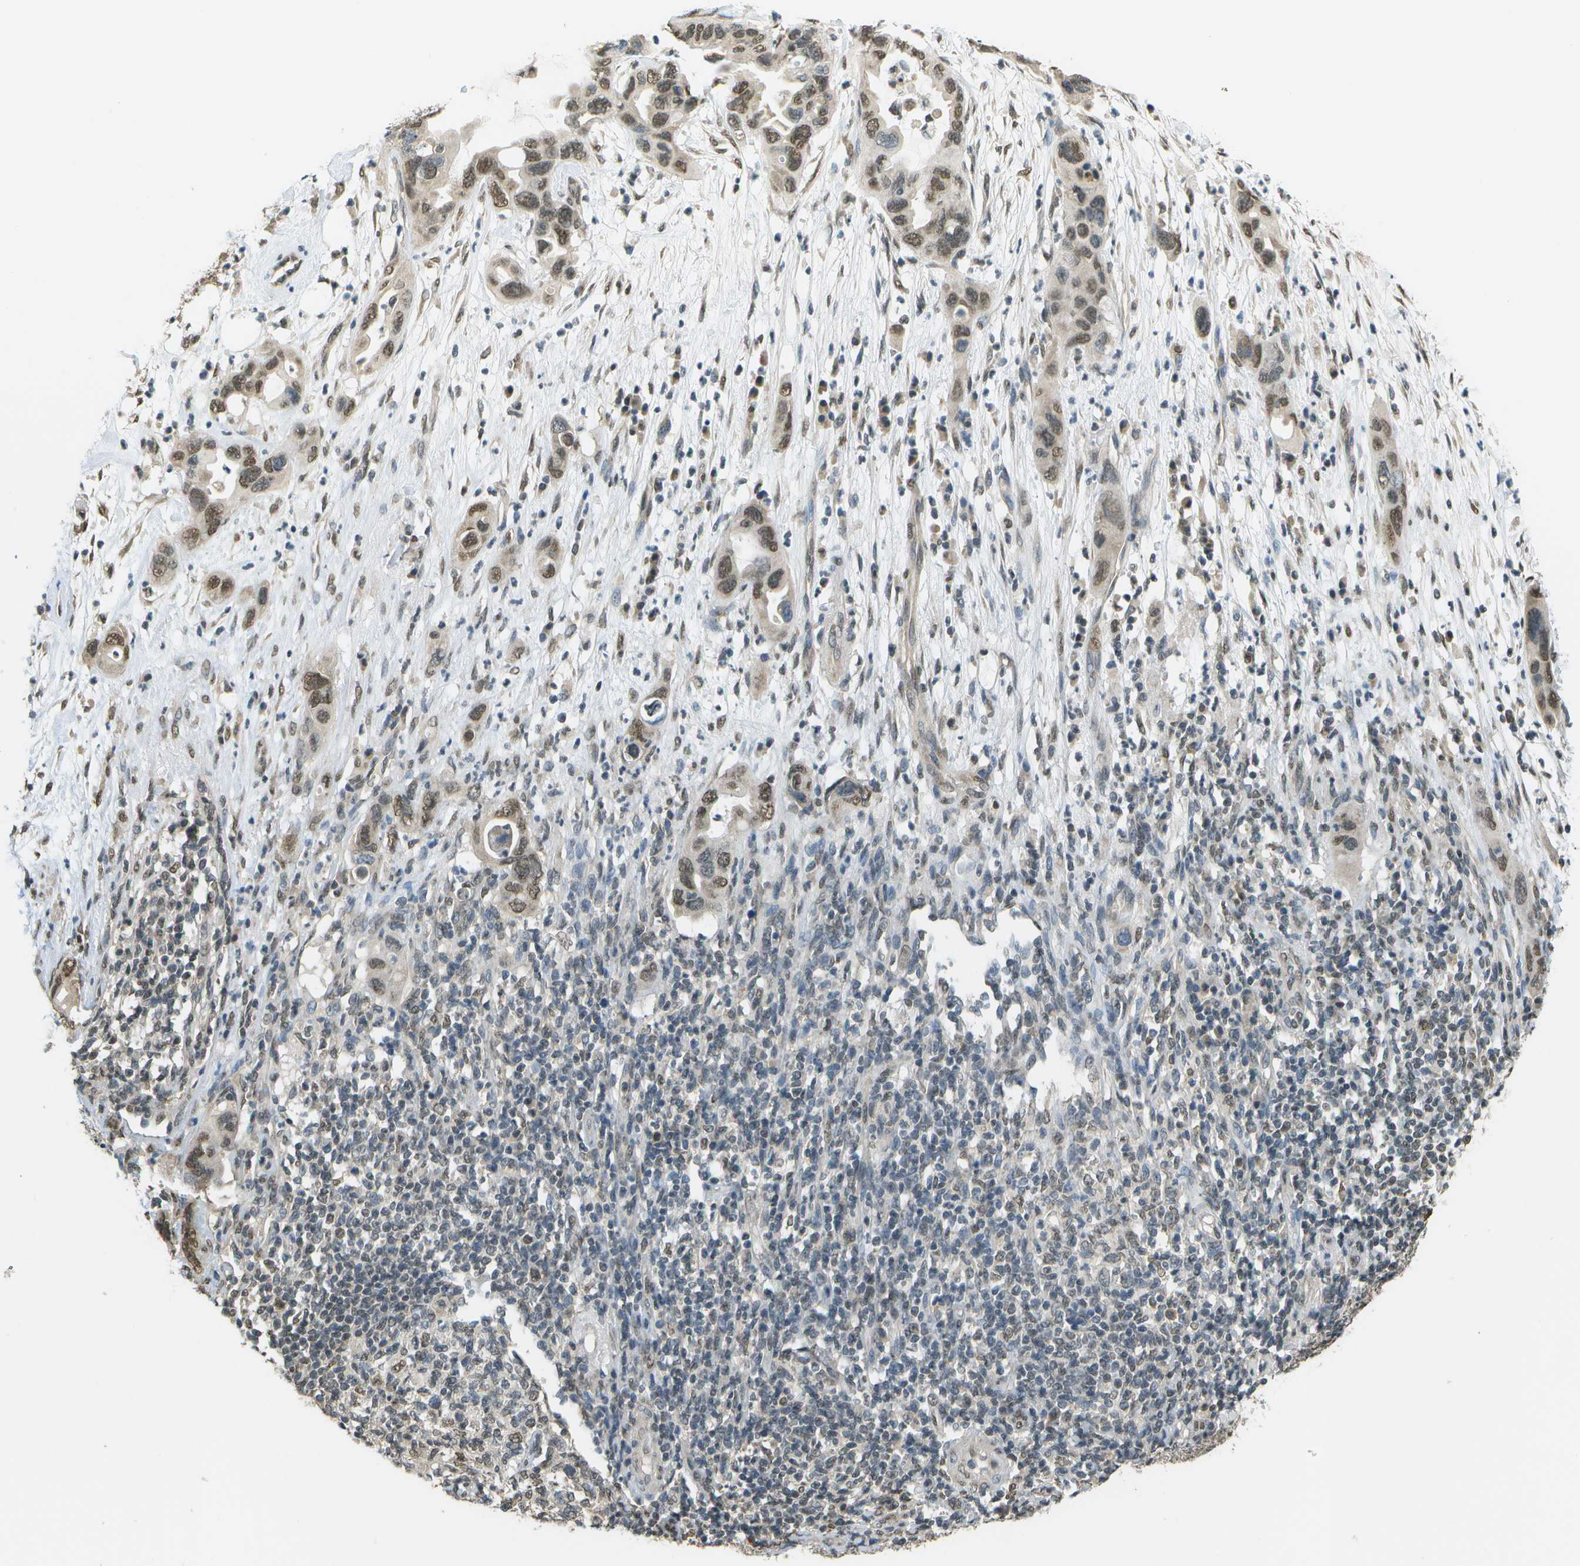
{"staining": {"intensity": "moderate", "quantity": ">75%", "location": "nuclear"}, "tissue": "pancreatic cancer", "cell_type": "Tumor cells", "image_type": "cancer", "snomed": [{"axis": "morphology", "description": "Adenocarcinoma, NOS"}, {"axis": "topography", "description": "Pancreas"}], "caption": "Human adenocarcinoma (pancreatic) stained with a brown dye shows moderate nuclear positive staining in approximately >75% of tumor cells.", "gene": "ABL2", "patient": {"sex": "female", "age": 71}}